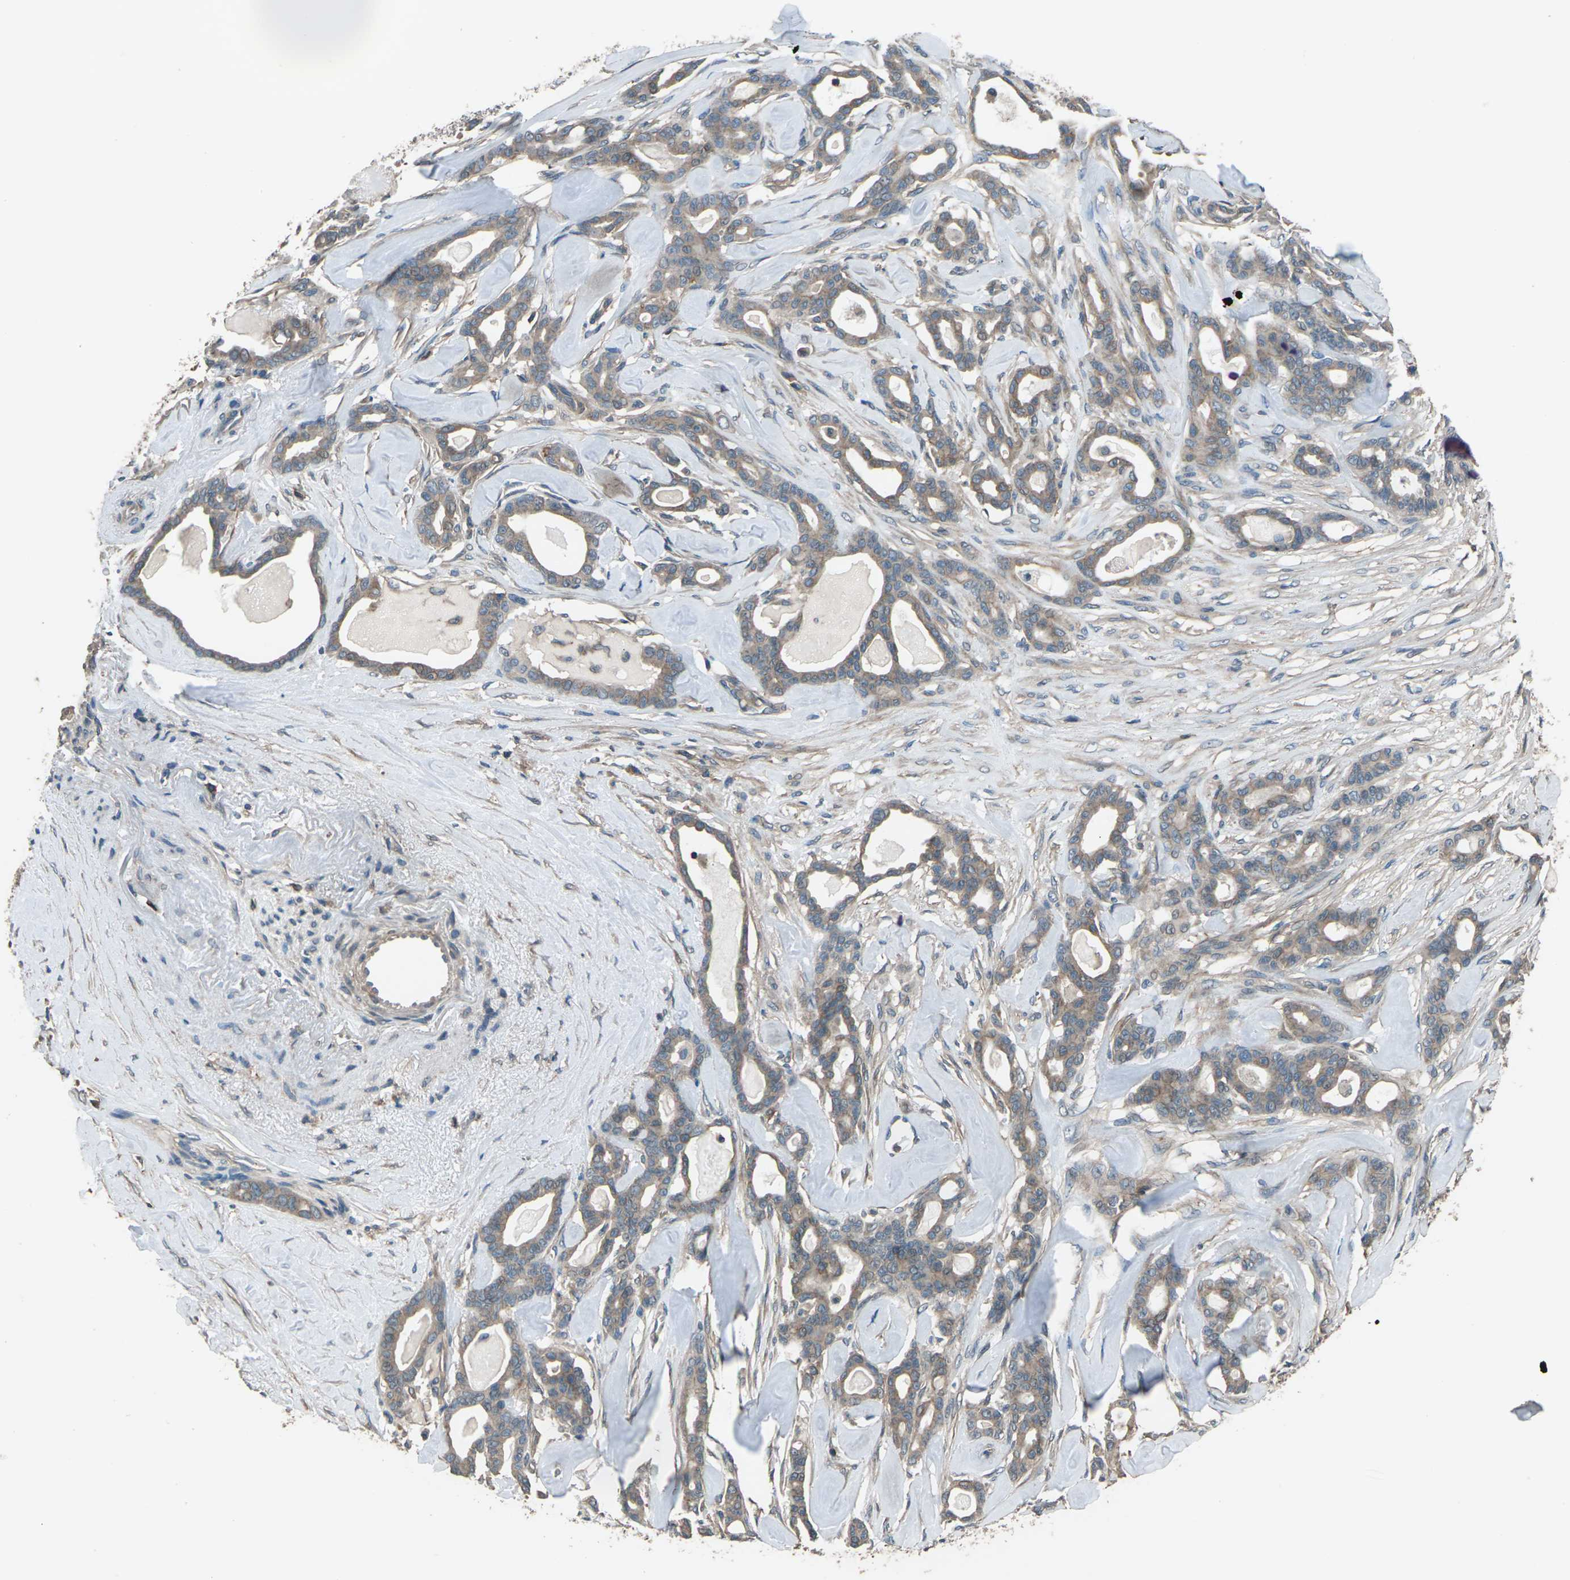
{"staining": {"intensity": "weak", "quantity": ">75%", "location": "cytoplasmic/membranous"}, "tissue": "pancreatic cancer", "cell_type": "Tumor cells", "image_type": "cancer", "snomed": [{"axis": "morphology", "description": "Adenocarcinoma, NOS"}, {"axis": "topography", "description": "Pancreas"}], "caption": "Approximately >75% of tumor cells in pancreatic cancer demonstrate weak cytoplasmic/membranous protein staining as visualized by brown immunohistochemical staining.", "gene": "CMTM4", "patient": {"sex": "male", "age": 63}}